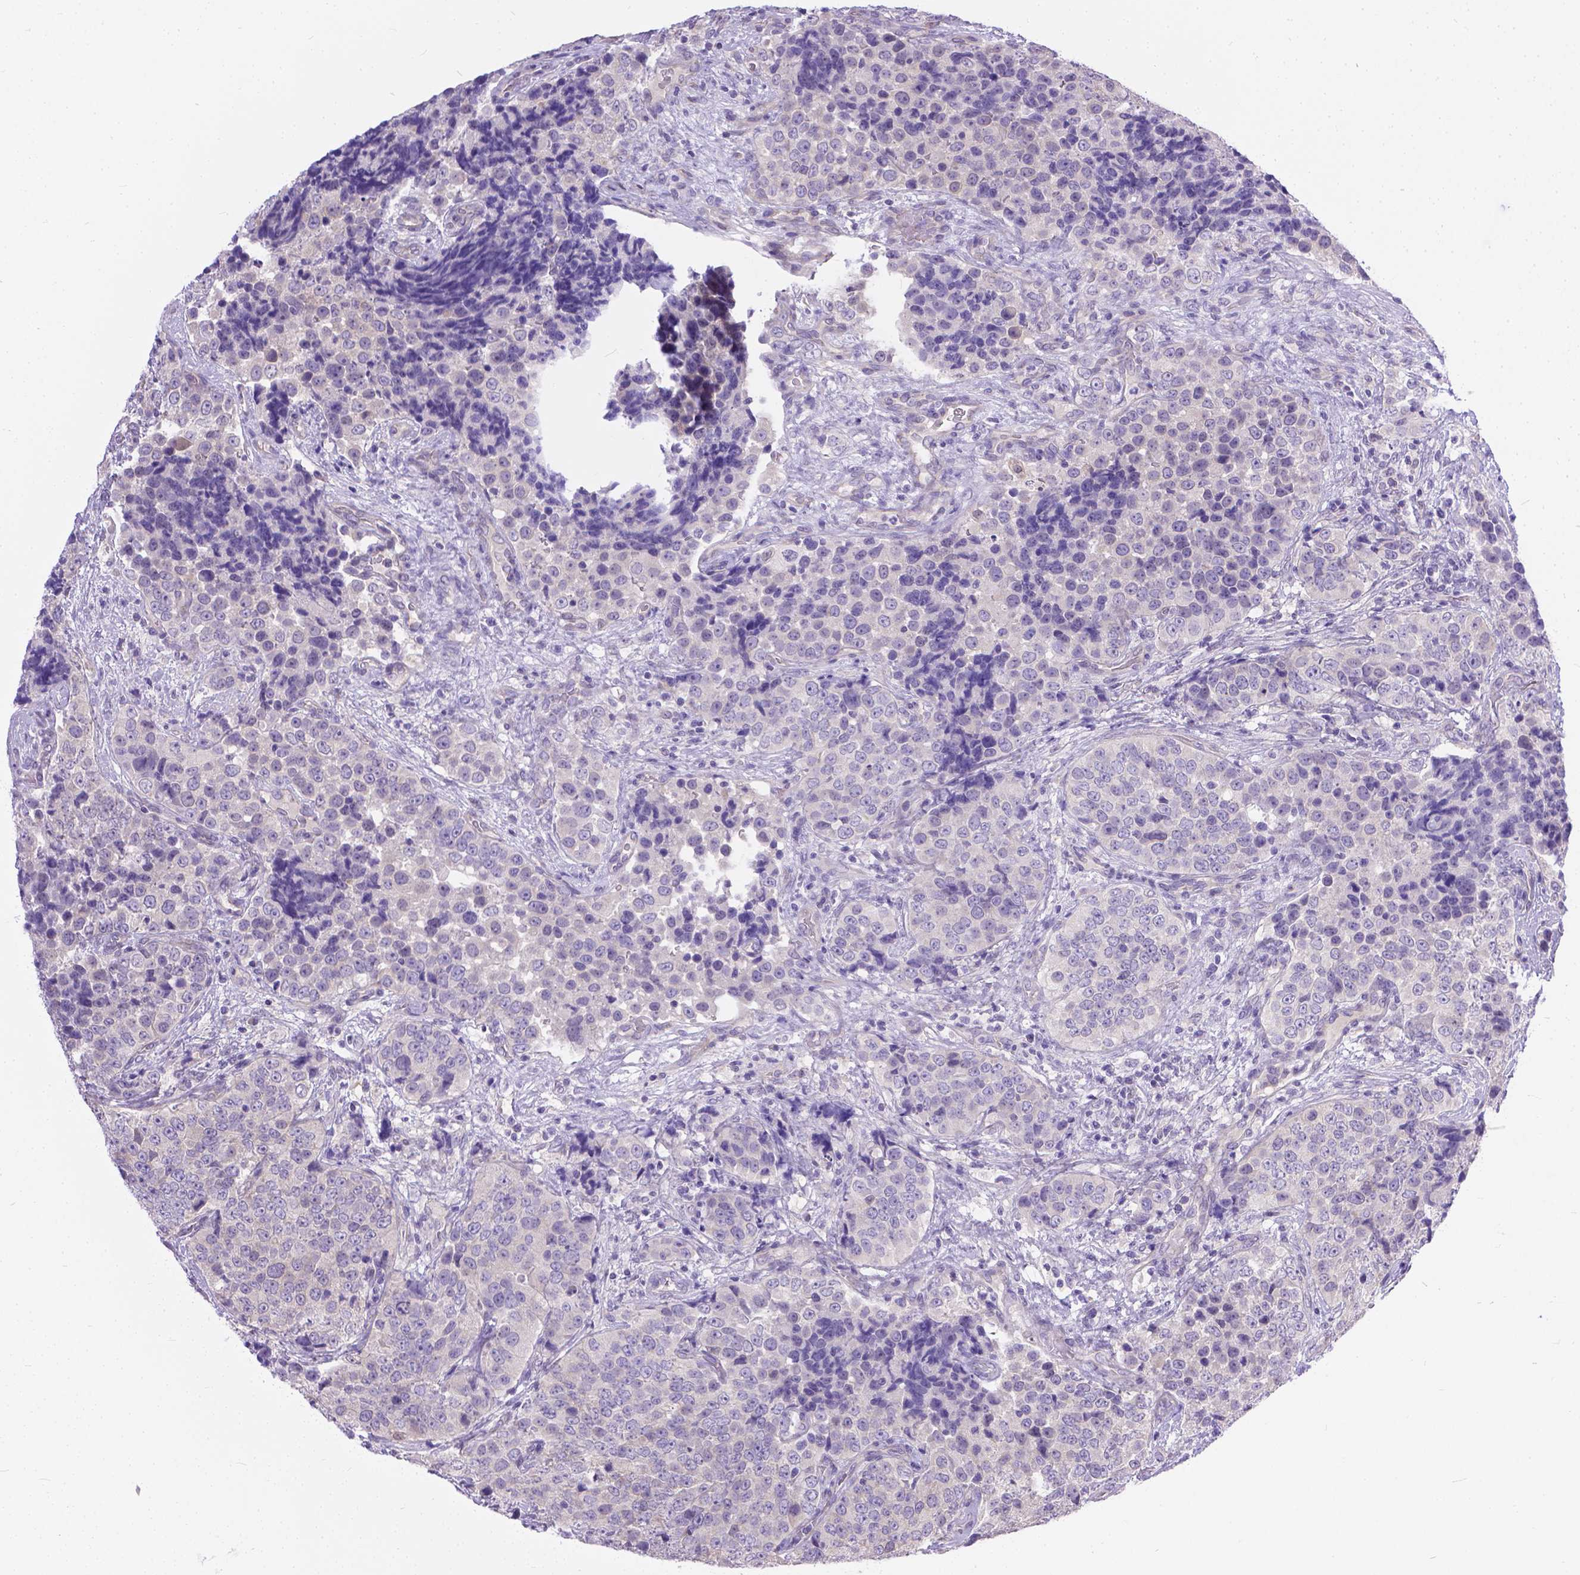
{"staining": {"intensity": "negative", "quantity": "none", "location": "none"}, "tissue": "urothelial cancer", "cell_type": "Tumor cells", "image_type": "cancer", "snomed": [{"axis": "morphology", "description": "Urothelial carcinoma, NOS"}, {"axis": "topography", "description": "Urinary bladder"}], "caption": "The photomicrograph displays no staining of tumor cells in transitional cell carcinoma. Brightfield microscopy of IHC stained with DAB (brown) and hematoxylin (blue), captured at high magnification.", "gene": "TTLL6", "patient": {"sex": "male", "age": 52}}